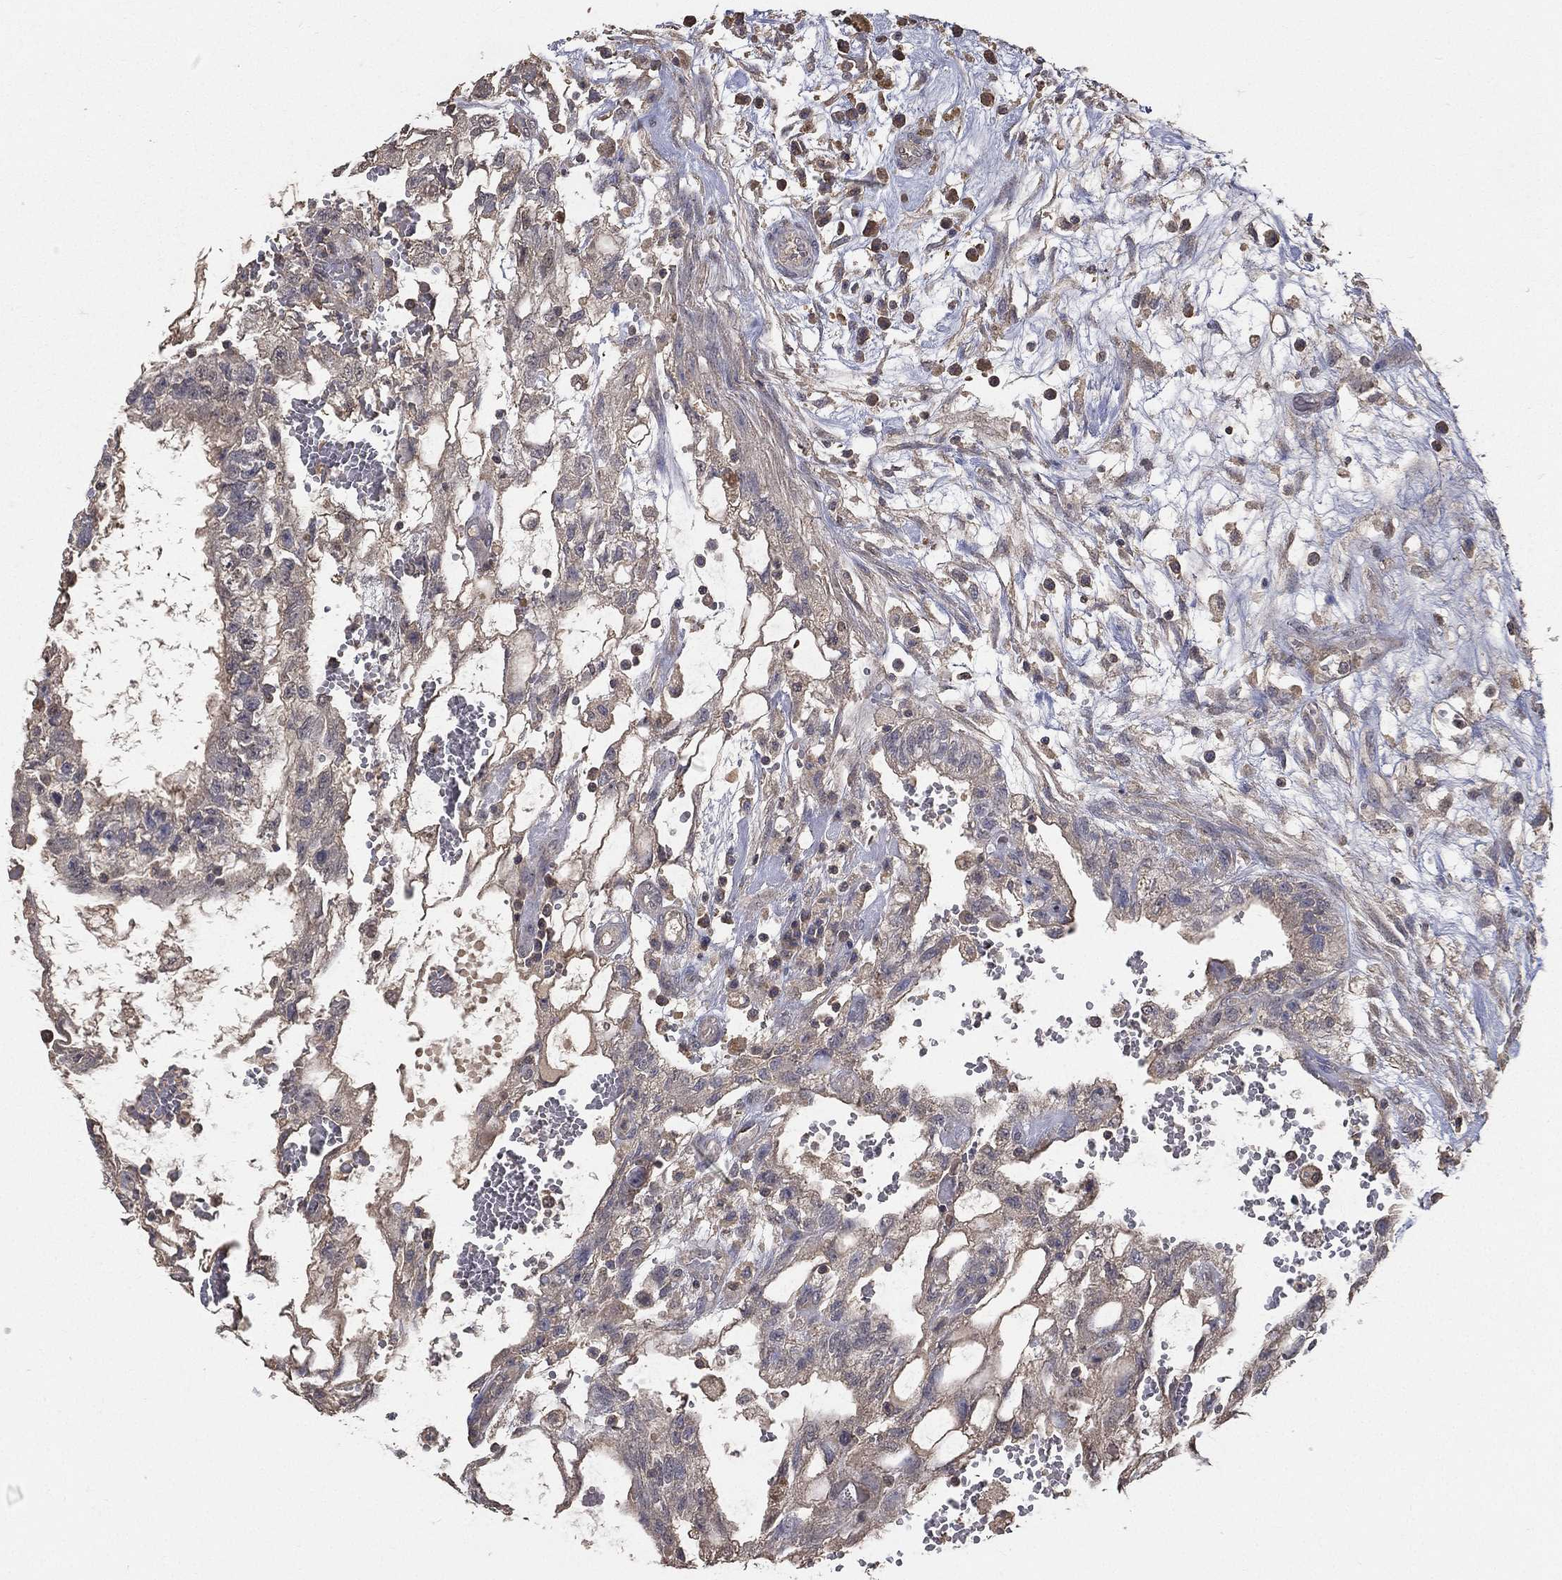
{"staining": {"intensity": "weak", "quantity": "<25%", "location": "cytoplasmic/membranous"}, "tissue": "testis cancer", "cell_type": "Tumor cells", "image_type": "cancer", "snomed": [{"axis": "morphology", "description": "Normal tissue, NOS"}, {"axis": "morphology", "description": "Carcinoma, Embryonal, NOS"}, {"axis": "topography", "description": "Testis"}, {"axis": "topography", "description": "Epididymis"}], "caption": "Immunohistochemical staining of human testis cancer shows no significant expression in tumor cells.", "gene": "SNAP25", "patient": {"sex": "male", "age": 32}}